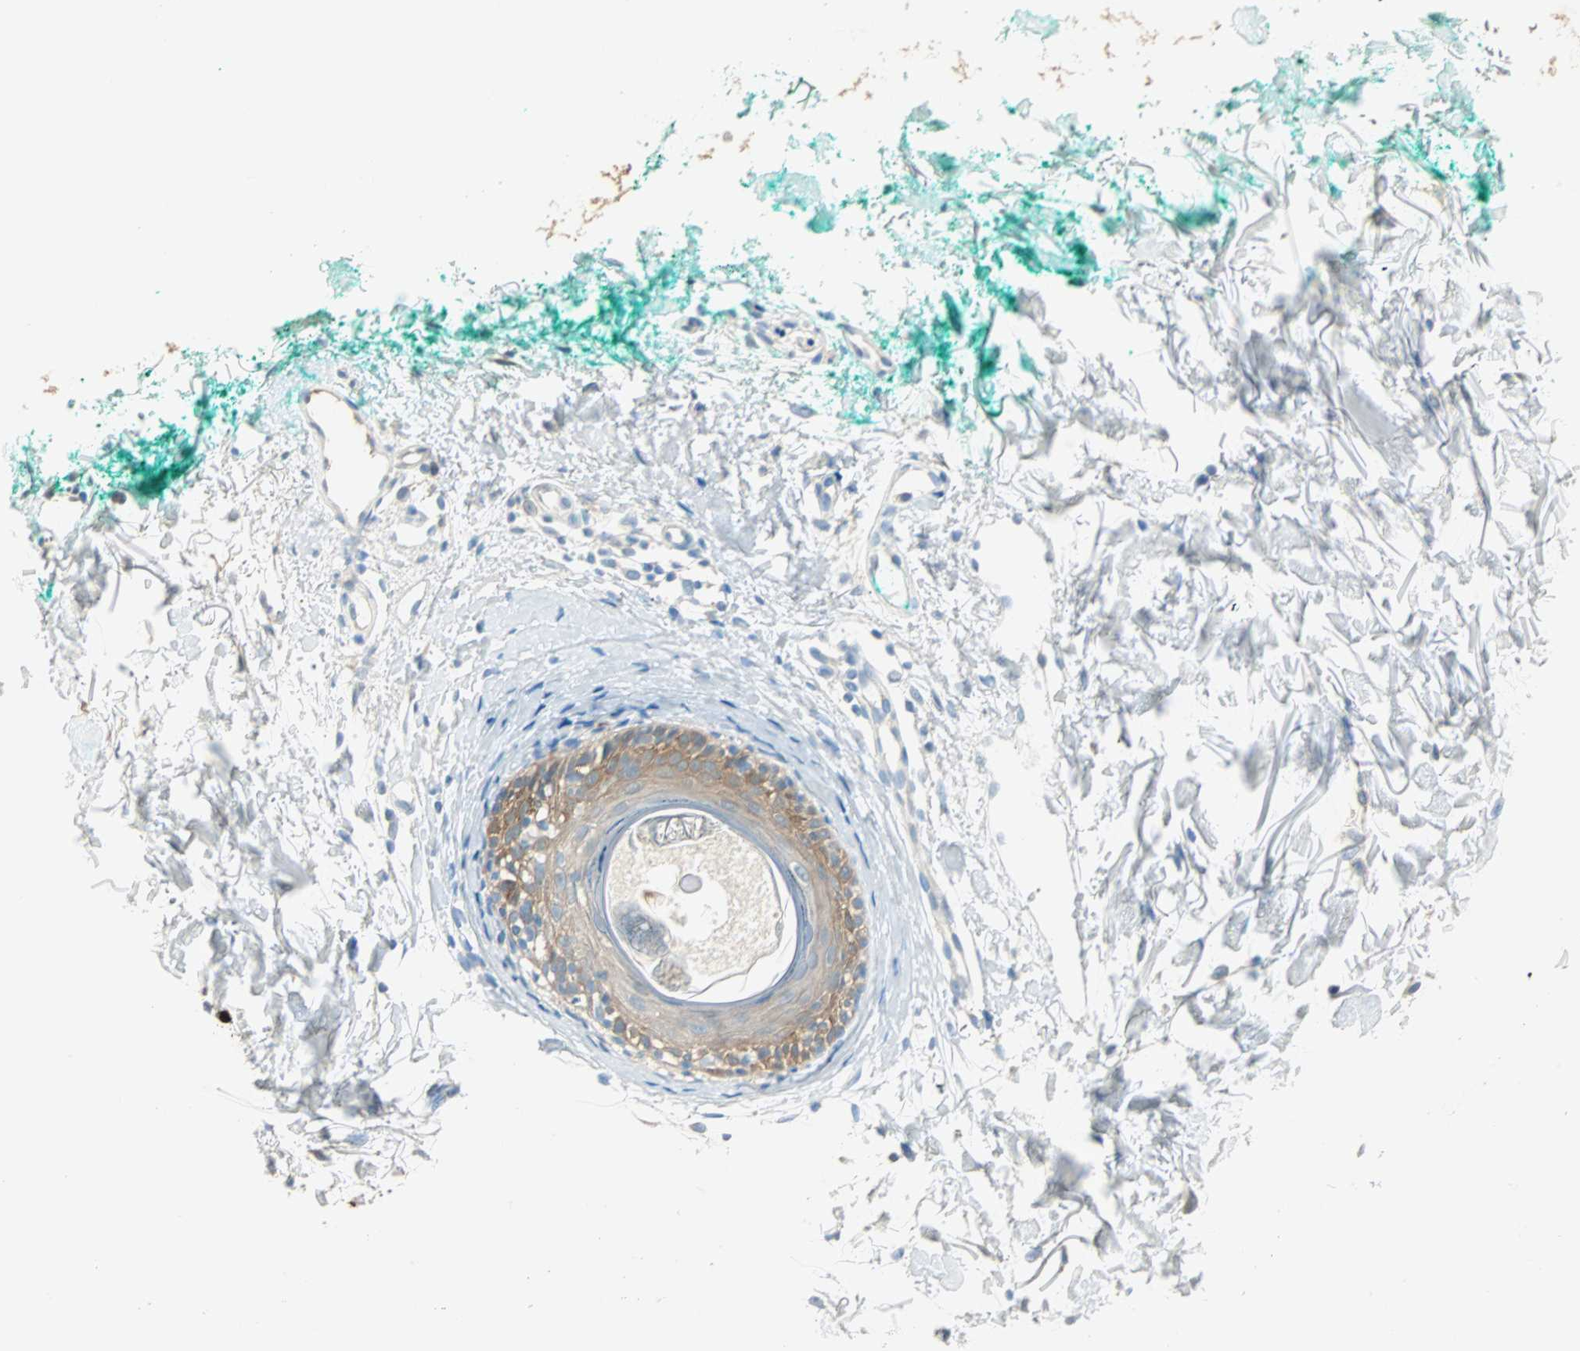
{"staining": {"intensity": "negative", "quantity": "none", "location": "none"}, "tissue": "skin", "cell_type": "Fibroblasts", "image_type": "normal", "snomed": [{"axis": "morphology", "description": "Normal tissue, NOS"}, {"axis": "topography", "description": "Skin"}], "caption": "A high-resolution histopathology image shows immunohistochemistry staining of benign skin, which shows no significant positivity in fibroblasts.", "gene": "ATF6", "patient": {"sex": "male", "age": 71}}